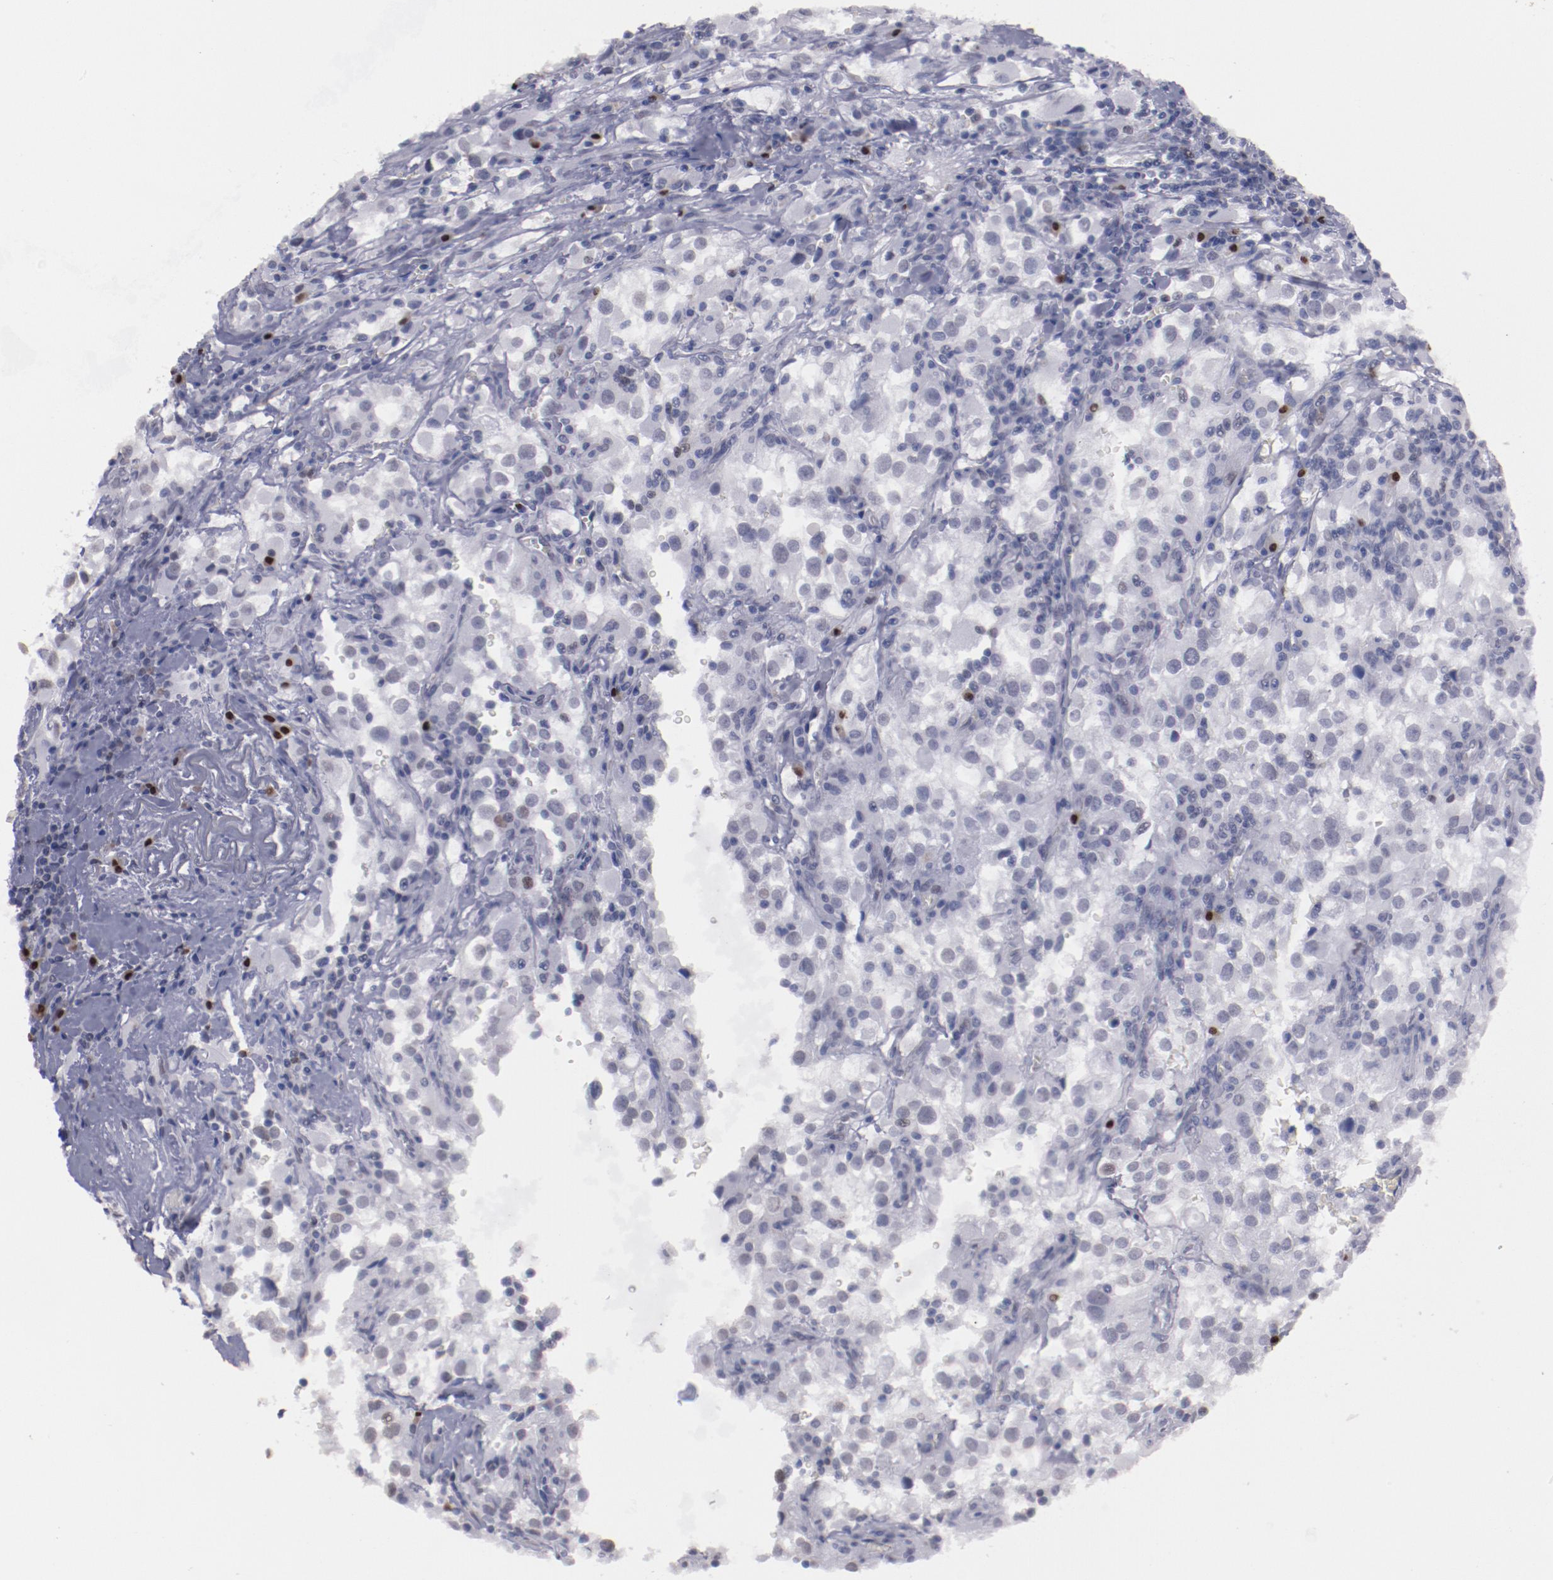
{"staining": {"intensity": "negative", "quantity": "none", "location": "none"}, "tissue": "renal cancer", "cell_type": "Tumor cells", "image_type": "cancer", "snomed": [{"axis": "morphology", "description": "Adenocarcinoma, NOS"}, {"axis": "topography", "description": "Kidney"}], "caption": "DAB (3,3'-diaminobenzidine) immunohistochemical staining of renal cancer (adenocarcinoma) displays no significant positivity in tumor cells.", "gene": "IRF4", "patient": {"sex": "female", "age": 52}}